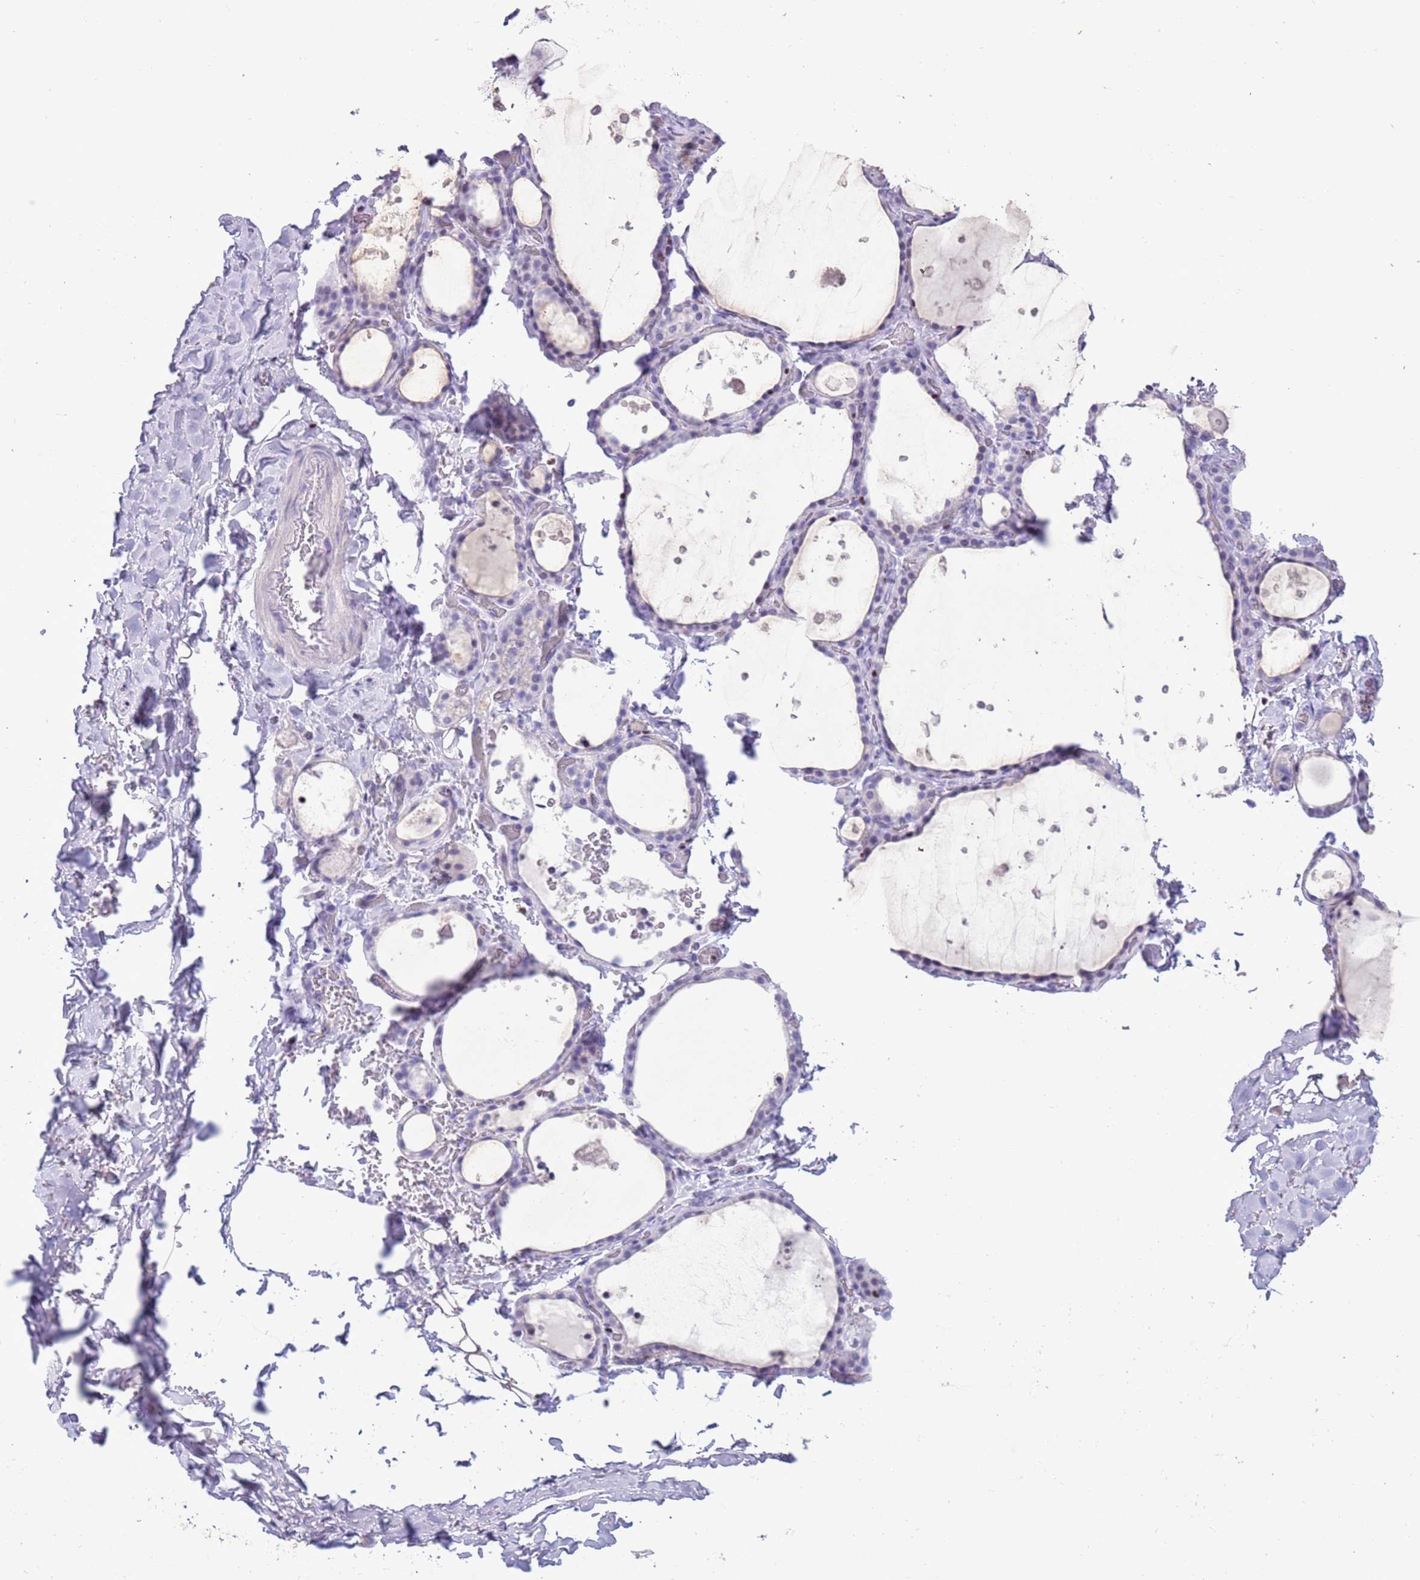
{"staining": {"intensity": "negative", "quantity": "none", "location": "none"}, "tissue": "thyroid gland", "cell_type": "Glandular cells", "image_type": "normal", "snomed": [{"axis": "morphology", "description": "Normal tissue, NOS"}, {"axis": "topography", "description": "Thyroid gland"}], "caption": "An image of human thyroid gland is negative for staining in glandular cells. (Immunohistochemistry (ihc), brightfield microscopy, high magnification).", "gene": "BCL11B", "patient": {"sex": "female", "age": 44}}